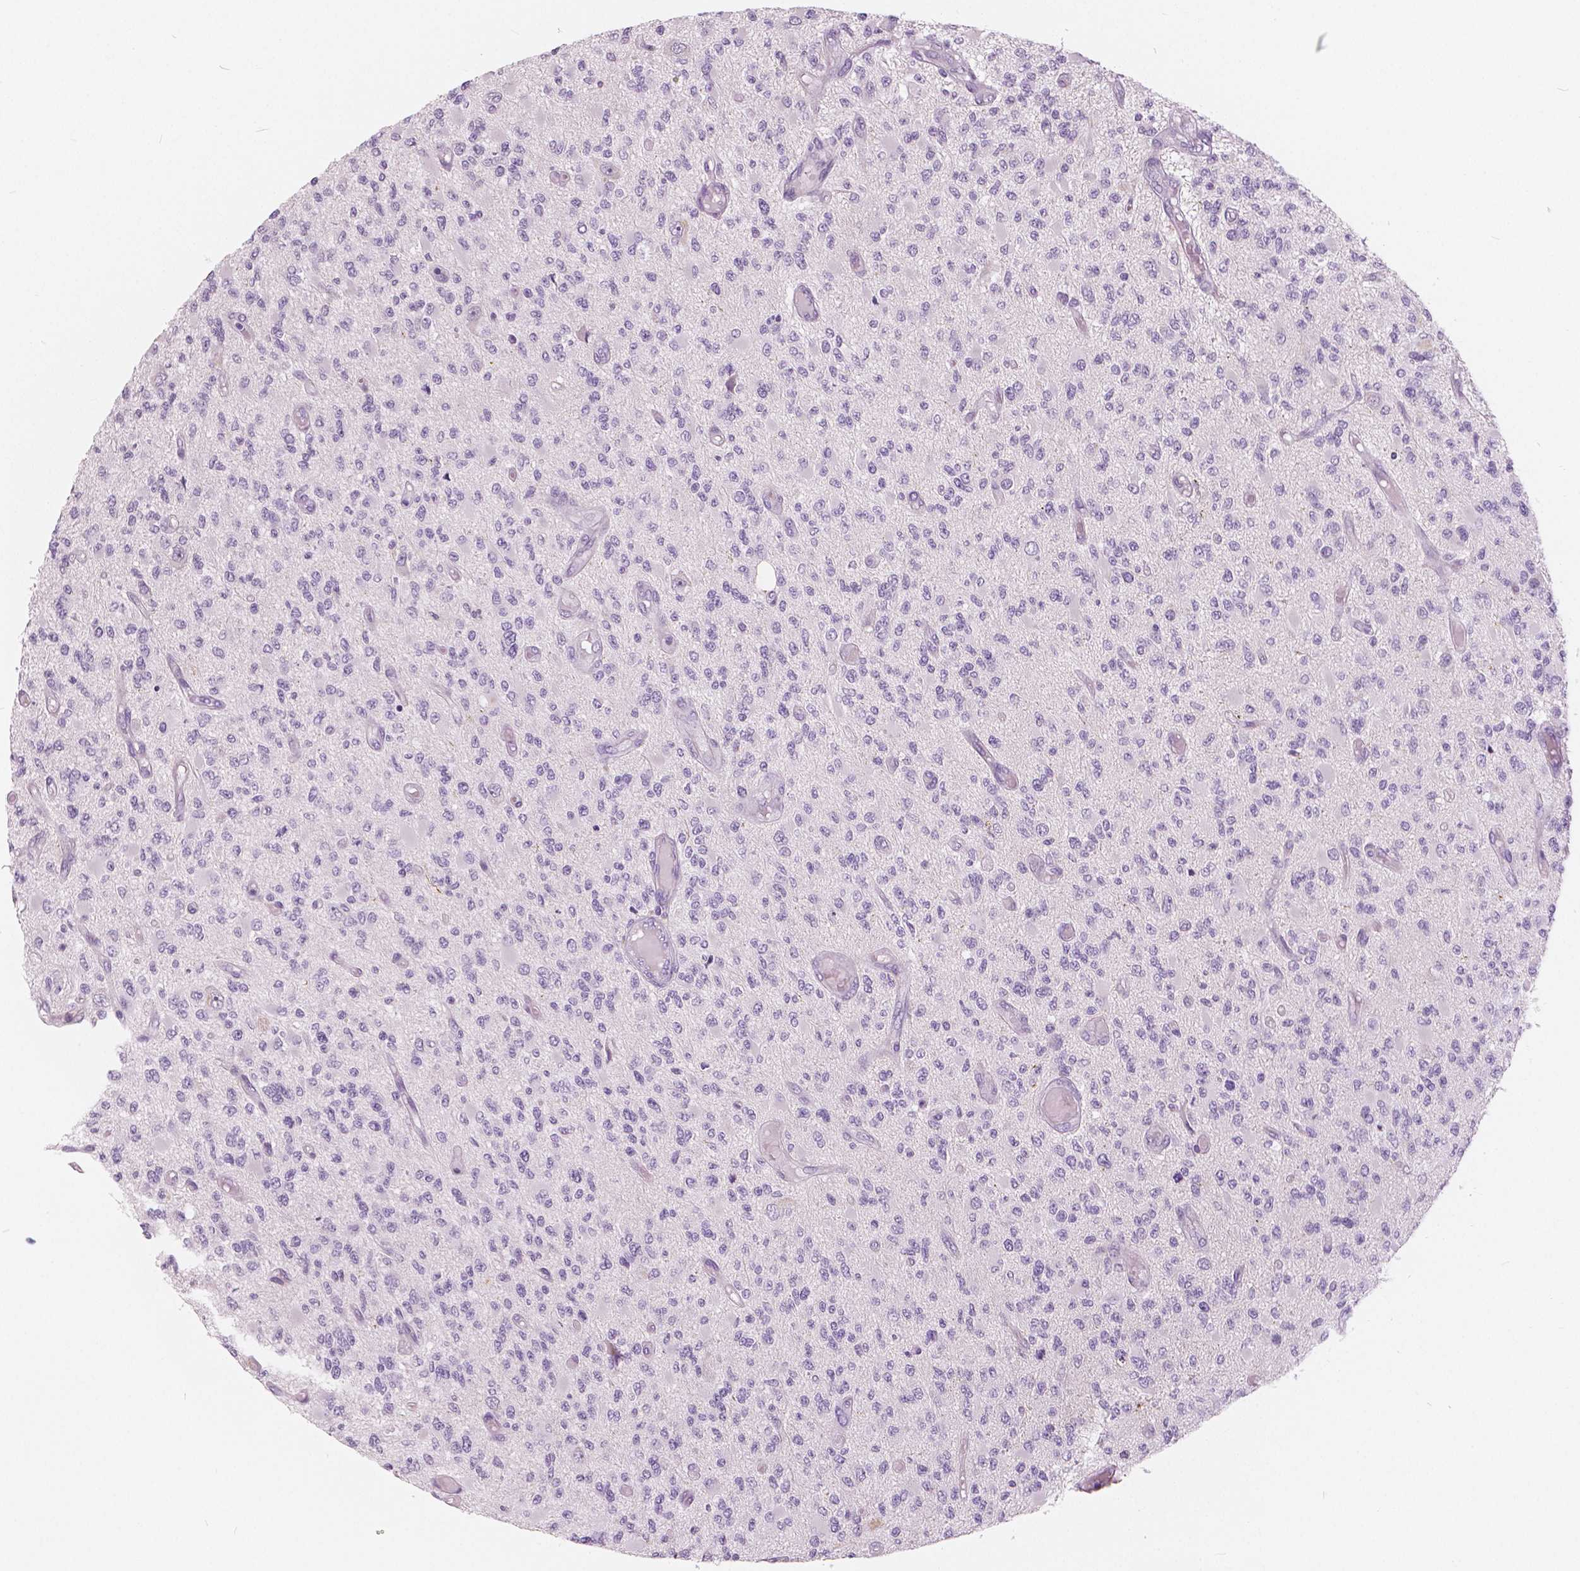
{"staining": {"intensity": "negative", "quantity": "none", "location": "none"}, "tissue": "glioma", "cell_type": "Tumor cells", "image_type": "cancer", "snomed": [{"axis": "morphology", "description": "Glioma, malignant, High grade"}, {"axis": "topography", "description": "Brain"}], "caption": "Tumor cells show no significant staining in malignant glioma (high-grade). (DAB (3,3'-diaminobenzidine) immunohistochemistry (IHC) visualized using brightfield microscopy, high magnification).", "gene": "A4GNT", "patient": {"sex": "female", "age": 63}}